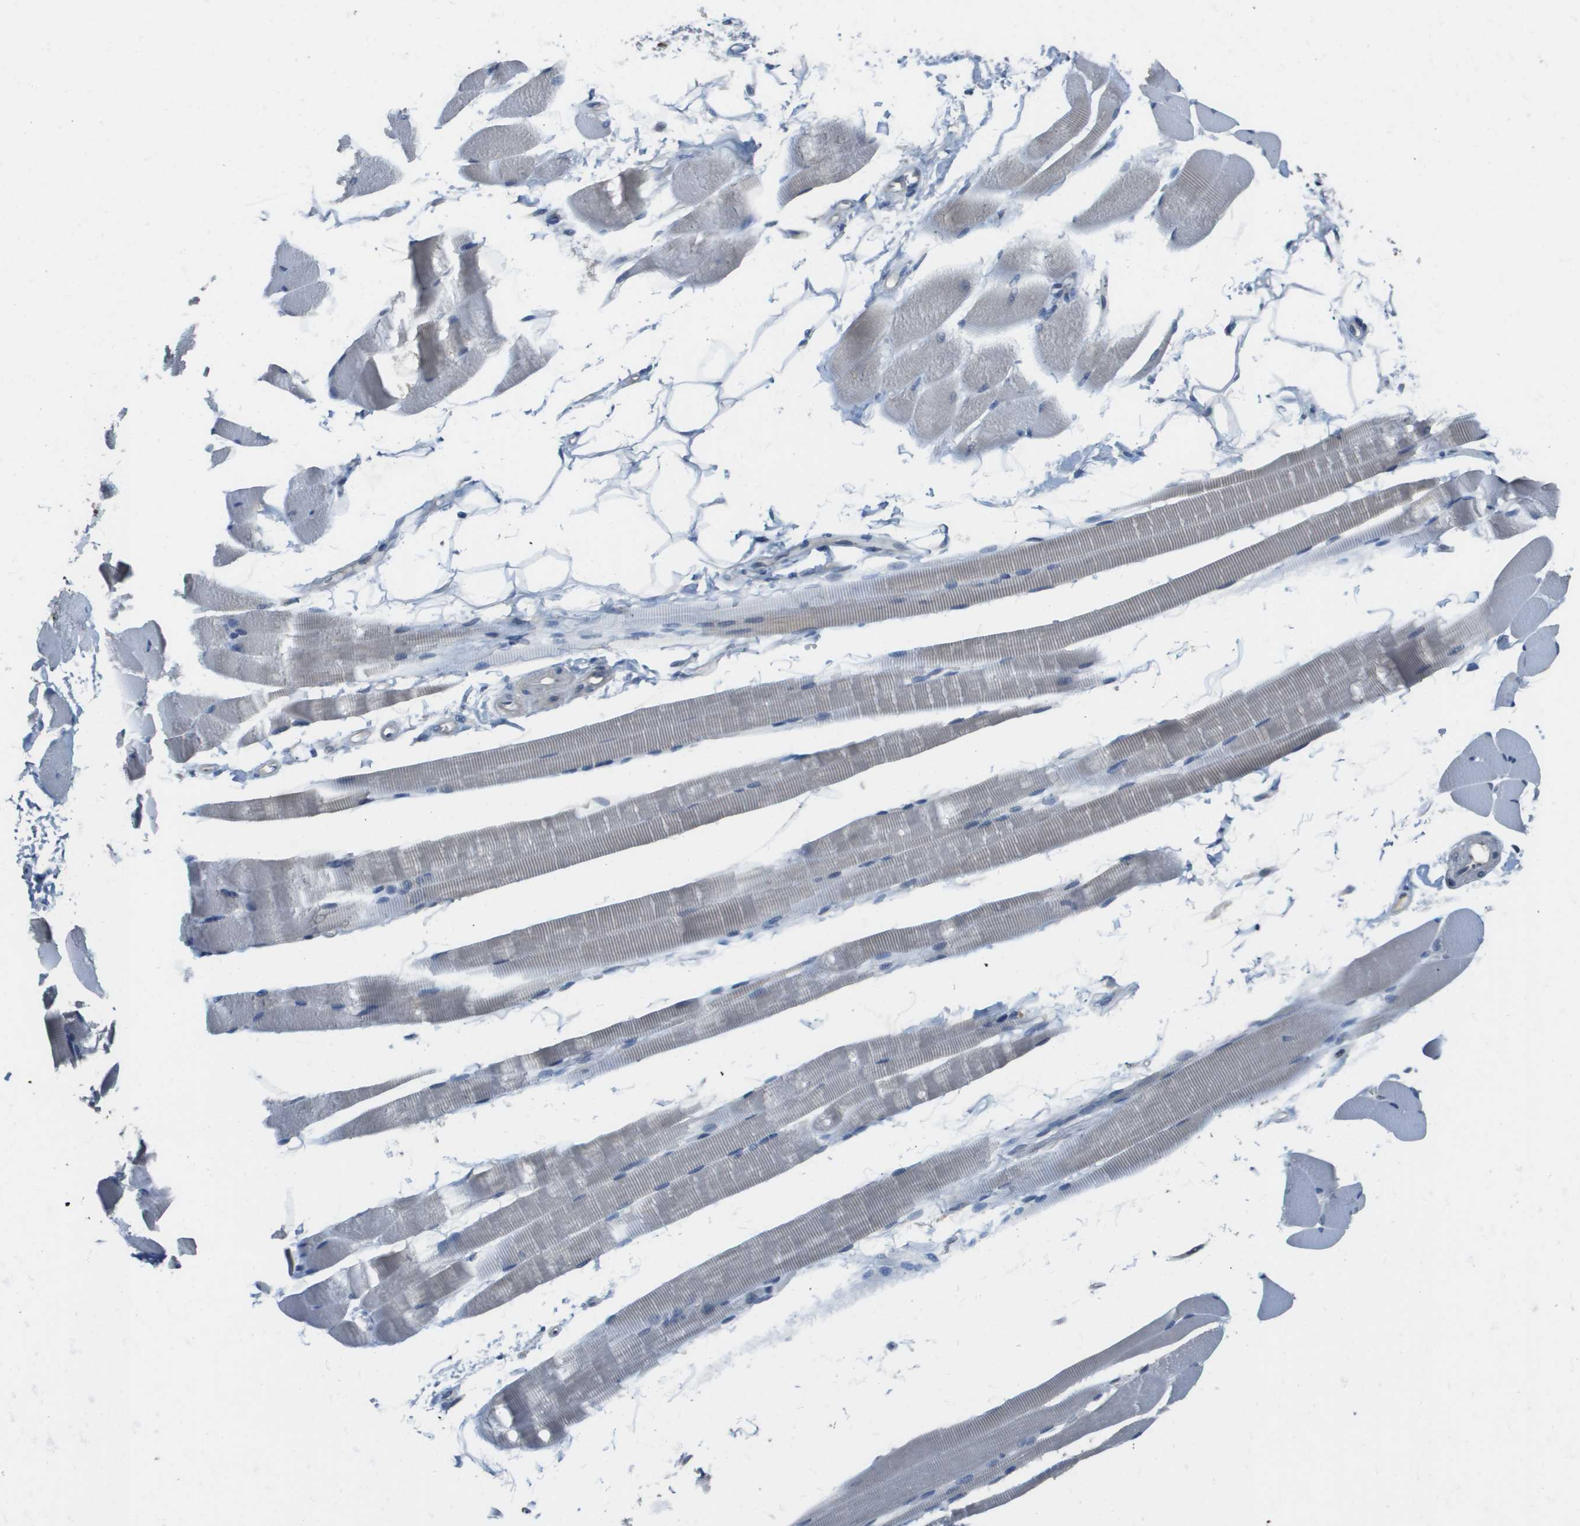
{"staining": {"intensity": "weak", "quantity": "<25%", "location": "cytoplasmic/membranous"}, "tissue": "skeletal muscle", "cell_type": "Myocytes", "image_type": "normal", "snomed": [{"axis": "morphology", "description": "Normal tissue, NOS"}, {"axis": "topography", "description": "Skeletal muscle"}, {"axis": "topography", "description": "Peripheral nerve tissue"}], "caption": "Immunohistochemical staining of normal human skeletal muscle shows no significant staining in myocytes. Brightfield microscopy of immunohistochemistry (IHC) stained with DAB (brown) and hematoxylin (blue), captured at high magnification.", "gene": "CAPN11", "patient": {"sex": "female", "age": 84}}